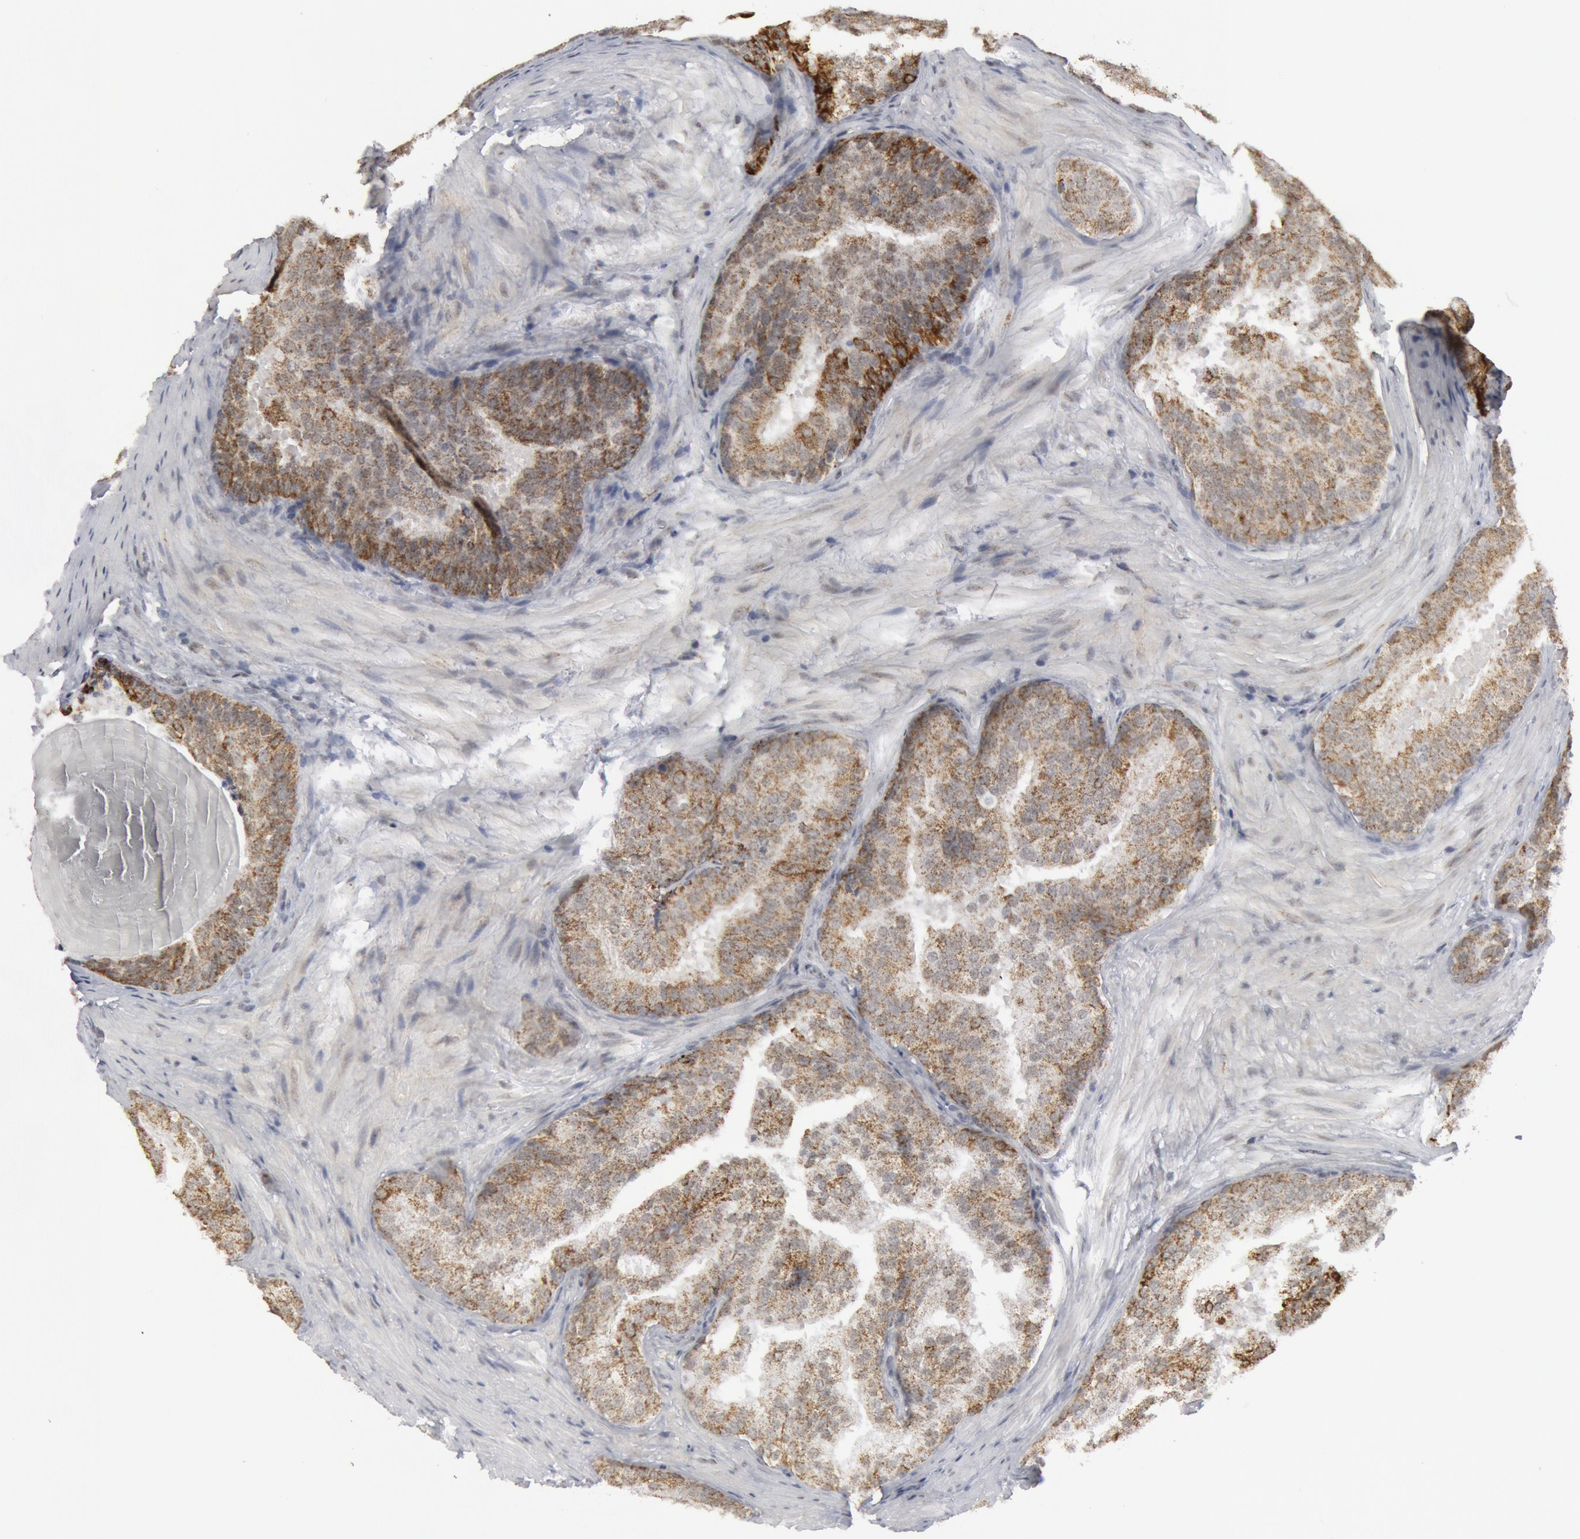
{"staining": {"intensity": "moderate", "quantity": ">75%", "location": "cytoplasmic/membranous"}, "tissue": "prostate cancer", "cell_type": "Tumor cells", "image_type": "cancer", "snomed": [{"axis": "morphology", "description": "Adenocarcinoma, Low grade"}, {"axis": "topography", "description": "Prostate"}], "caption": "Prostate cancer (adenocarcinoma (low-grade)) stained with immunohistochemistry displays moderate cytoplasmic/membranous expression in about >75% of tumor cells.", "gene": "CASP9", "patient": {"sex": "male", "age": 69}}